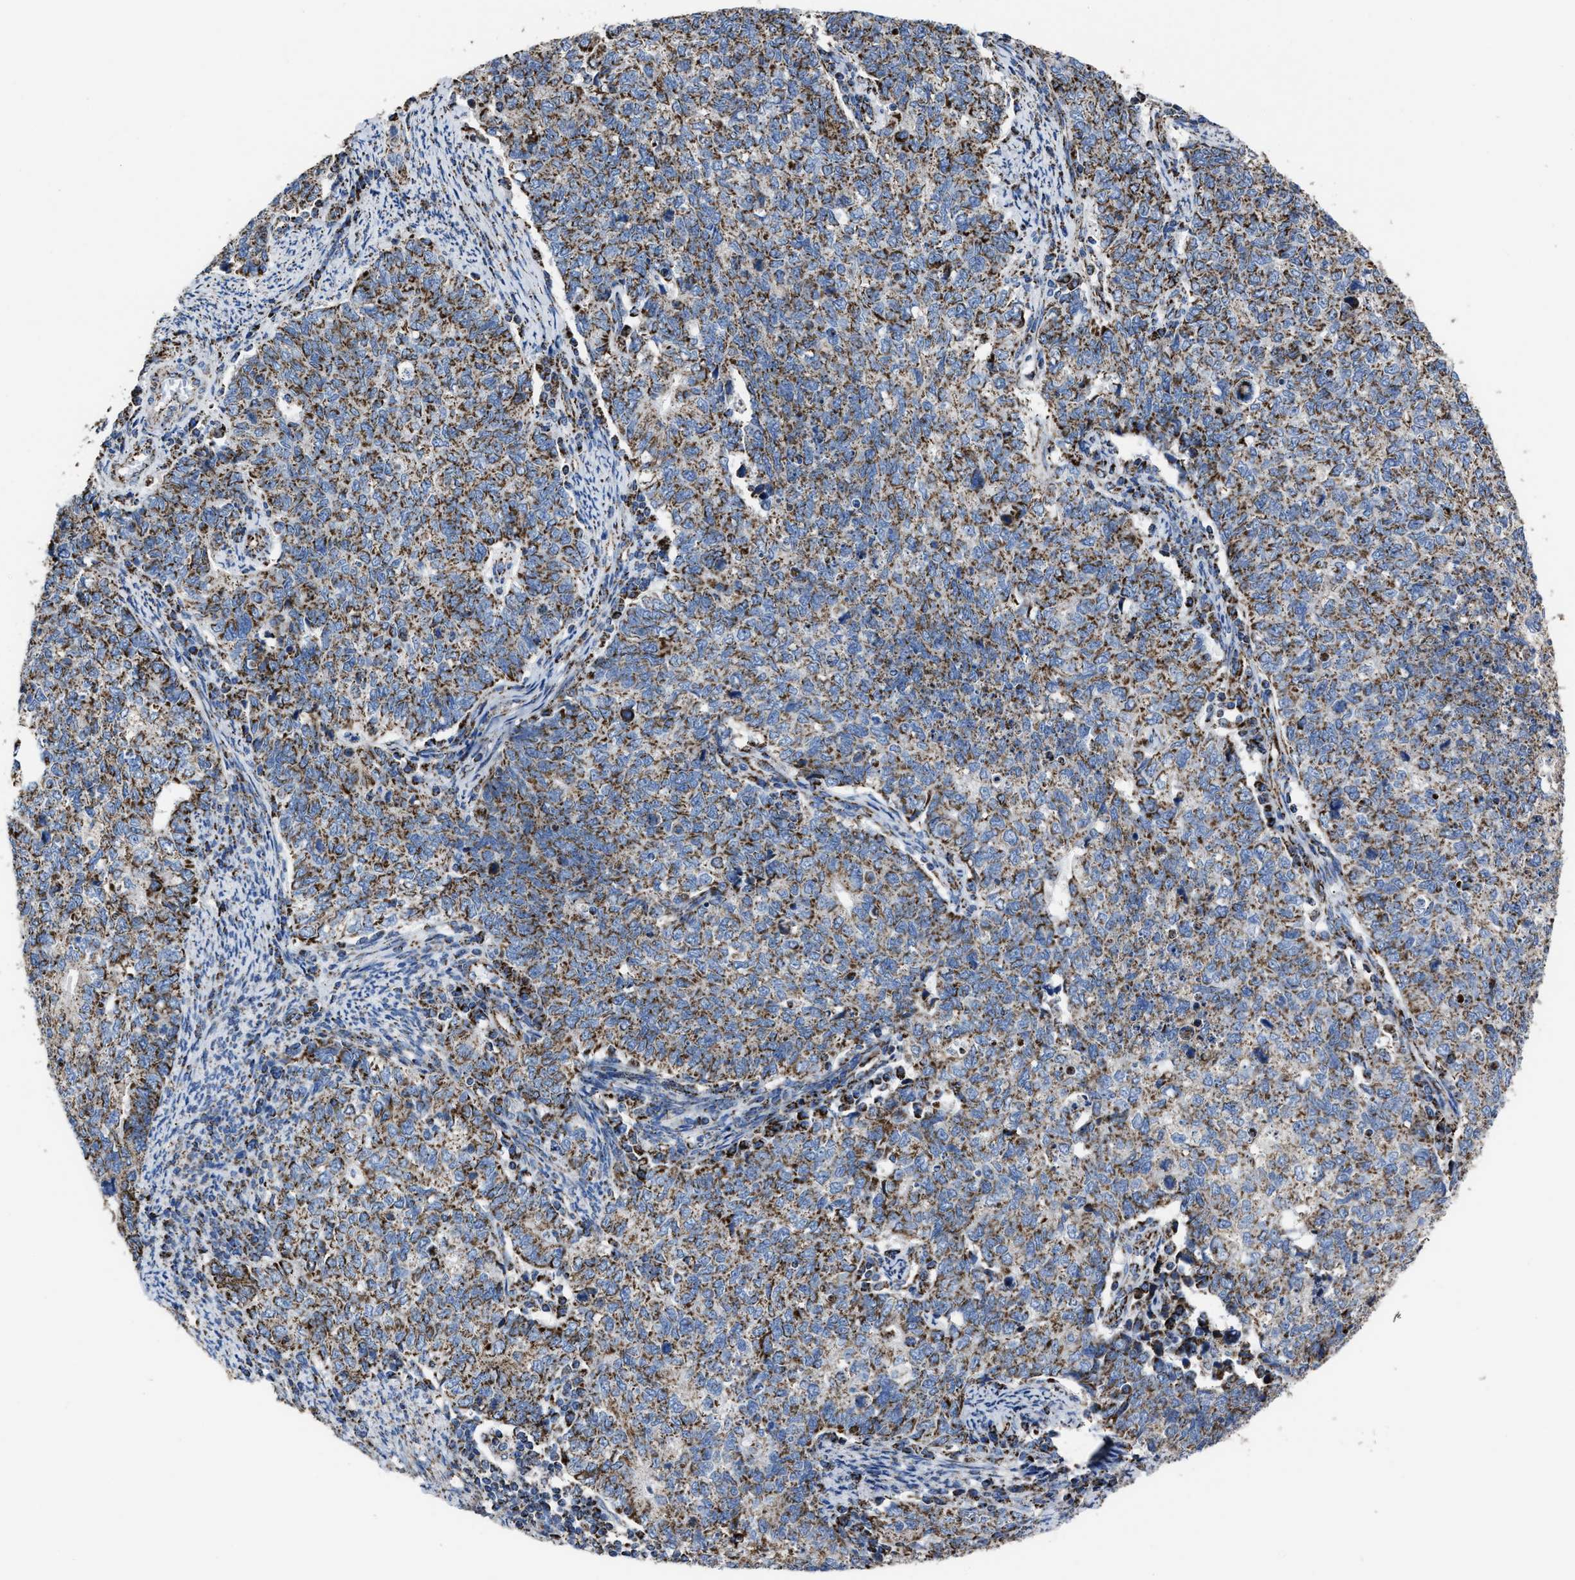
{"staining": {"intensity": "strong", "quantity": ">75%", "location": "cytoplasmic/membranous"}, "tissue": "cervical cancer", "cell_type": "Tumor cells", "image_type": "cancer", "snomed": [{"axis": "morphology", "description": "Squamous cell carcinoma, NOS"}, {"axis": "topography", "description": "Cervix"}], "caption": "This micrograph displays immunohistochemistry staining of human cervical squamous cell carcinoma, with high strong cytoplasmic/membranous expression in about >75% of tumor cells.", "gene": "NDUFV3", "patient": {"sex": "female", "age": 63}}